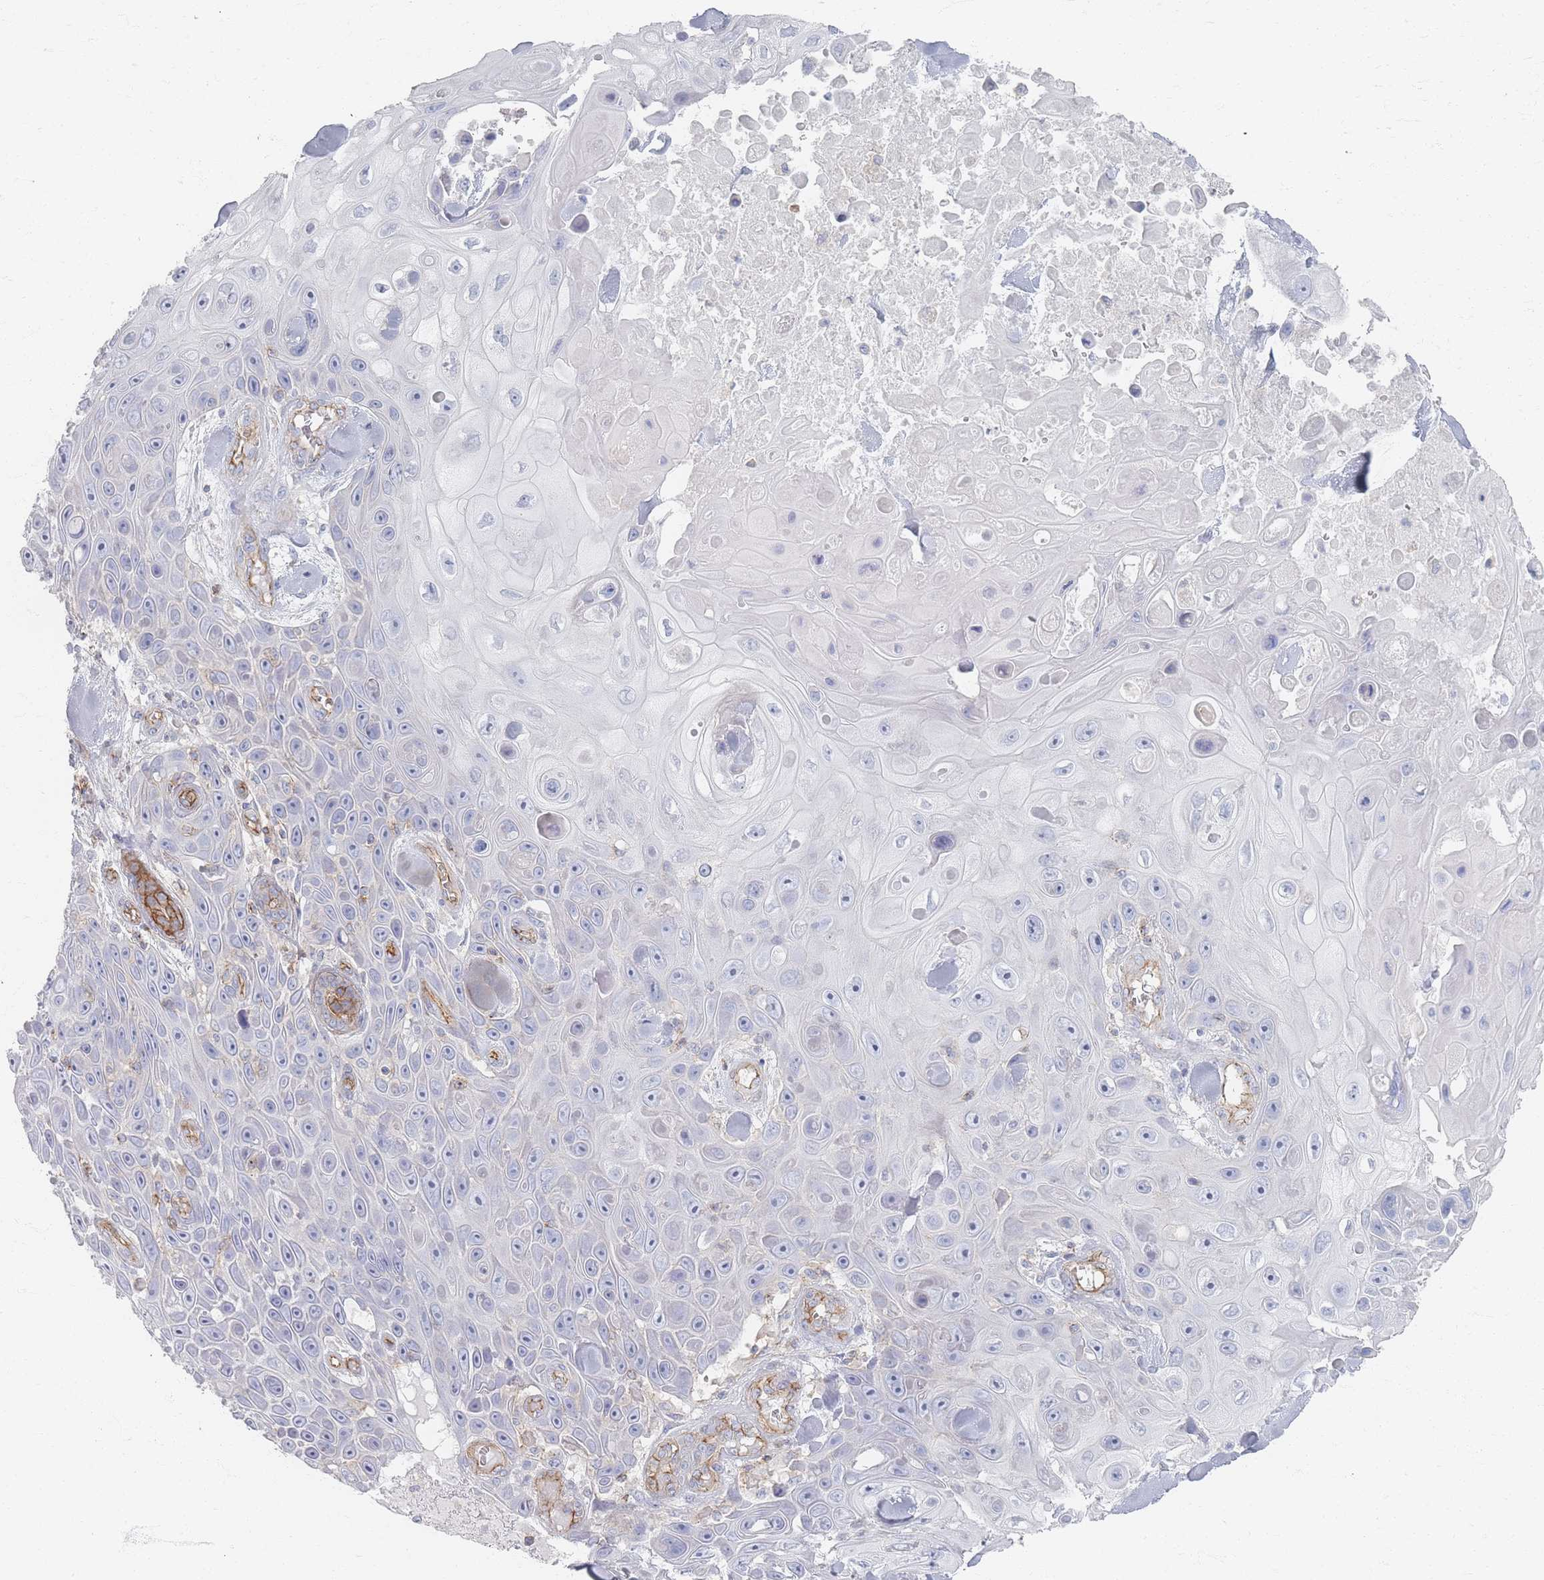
{"staining": {"intensity": "negative", "quantity": "none", "location": "none"}, "tissue": "skin cancer", "cell_type": "Tumor cells", "image_type": "cancer", "snomed": [{"axis": "morphology", "description": "Squamous cell carcinoma, NOS"}, {"axis": "topography", "description": "Skin"}], "caption": "IHC of human skin cancer exhibits no expression in tumor cells.", "gene": "GNB1", "patient": {"sex": "male", "age": 82}}